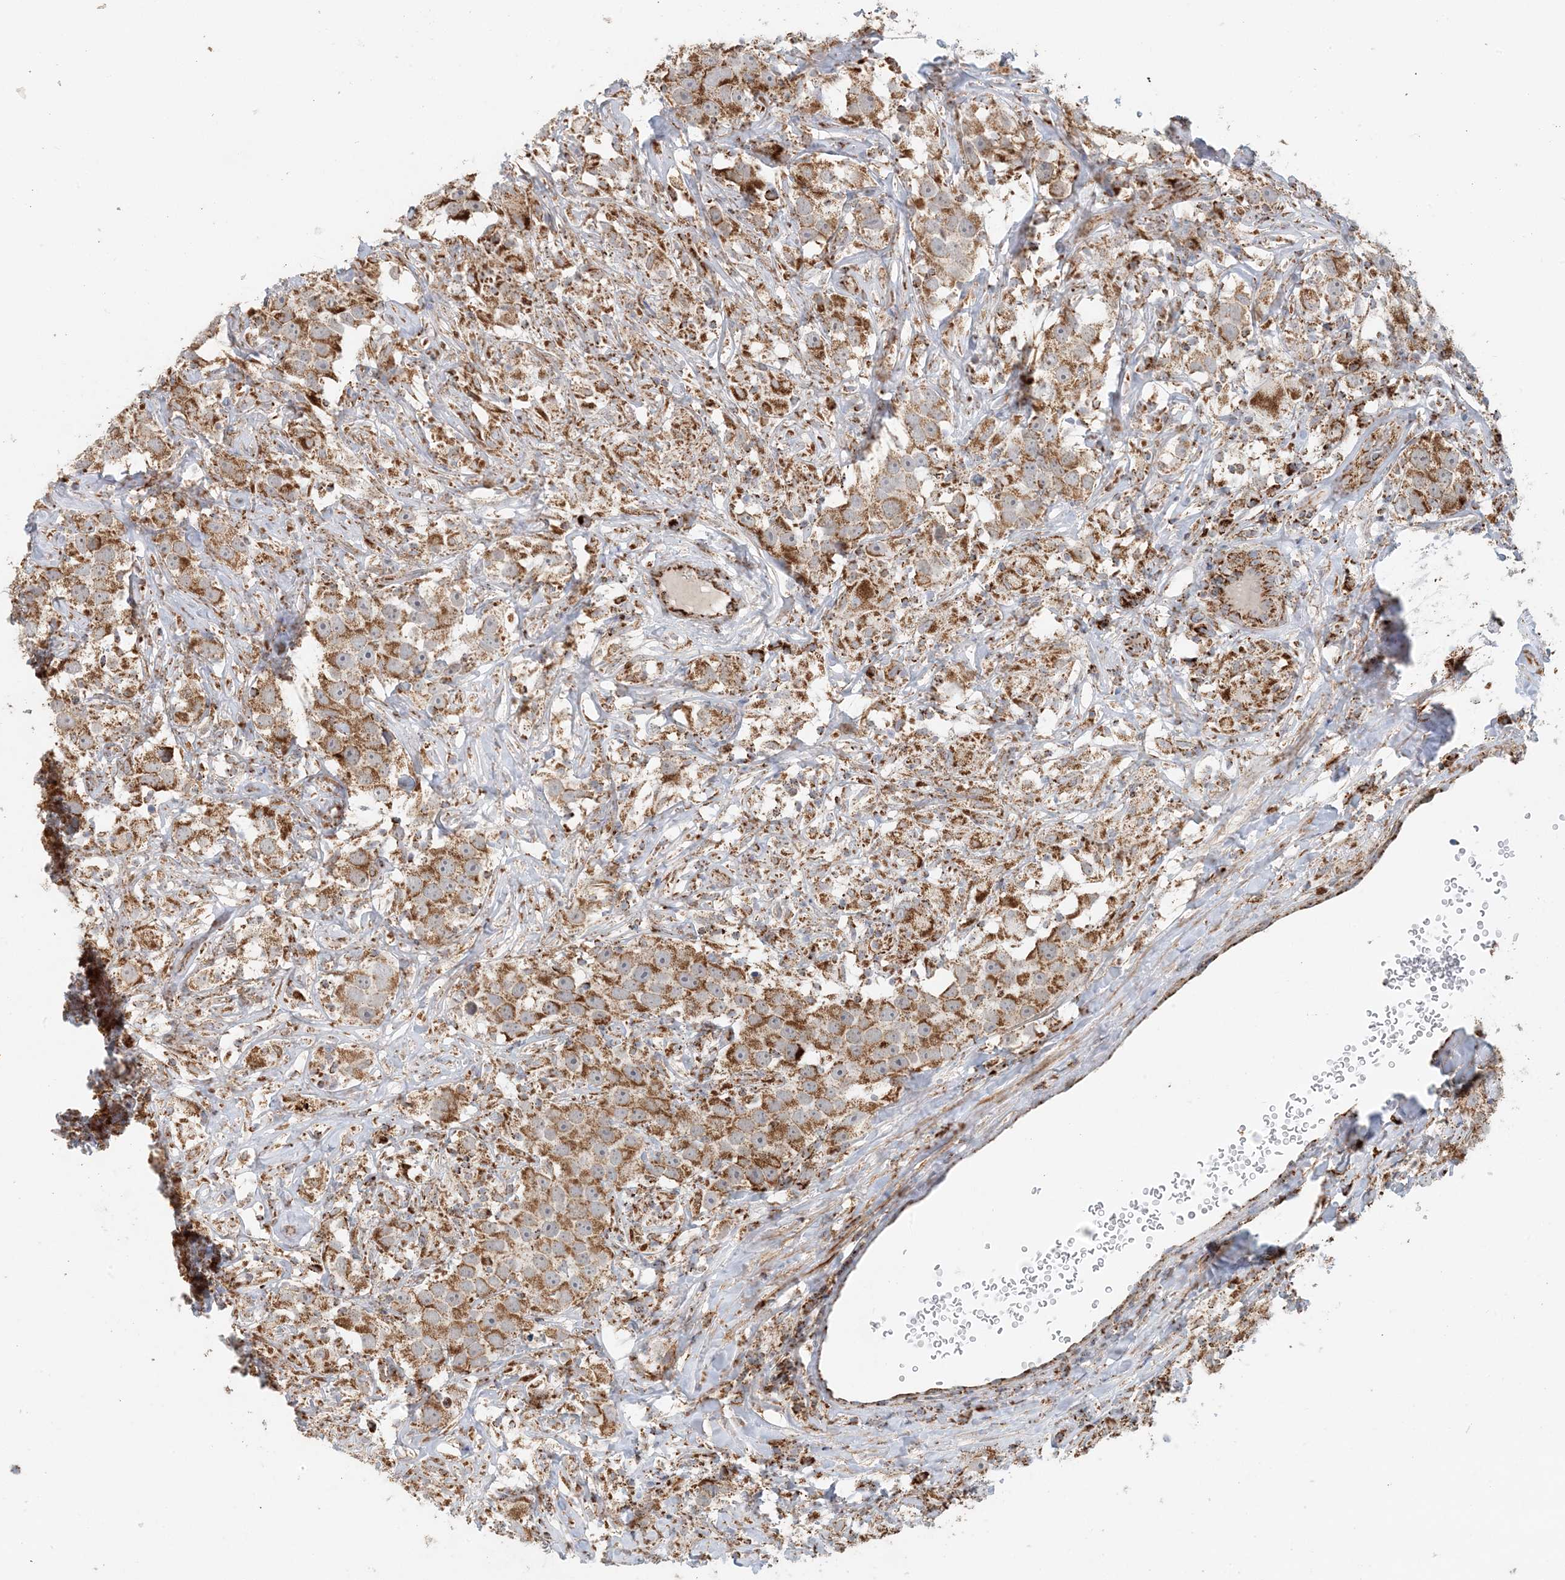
{"staining": {"intensity": "moderate", "quantity": ">75%", "location": "cytoplasmic/membranous"}, "tissue": "testis cancer", "cell_type": "Tumor cells", "image_type": "cancer", "snomed": [{"axis": "morphology", "description": "Seminoma, NOS"}, {"axis": "topography", "description": "Testis"}], "caption": "Testis seminoma tissue demonstrates moderate cytoplasmic/membranous expression in about >75% of tumor cells", "gene": "MAN1A1", "patient": {"sex": "male", "age": 49}}